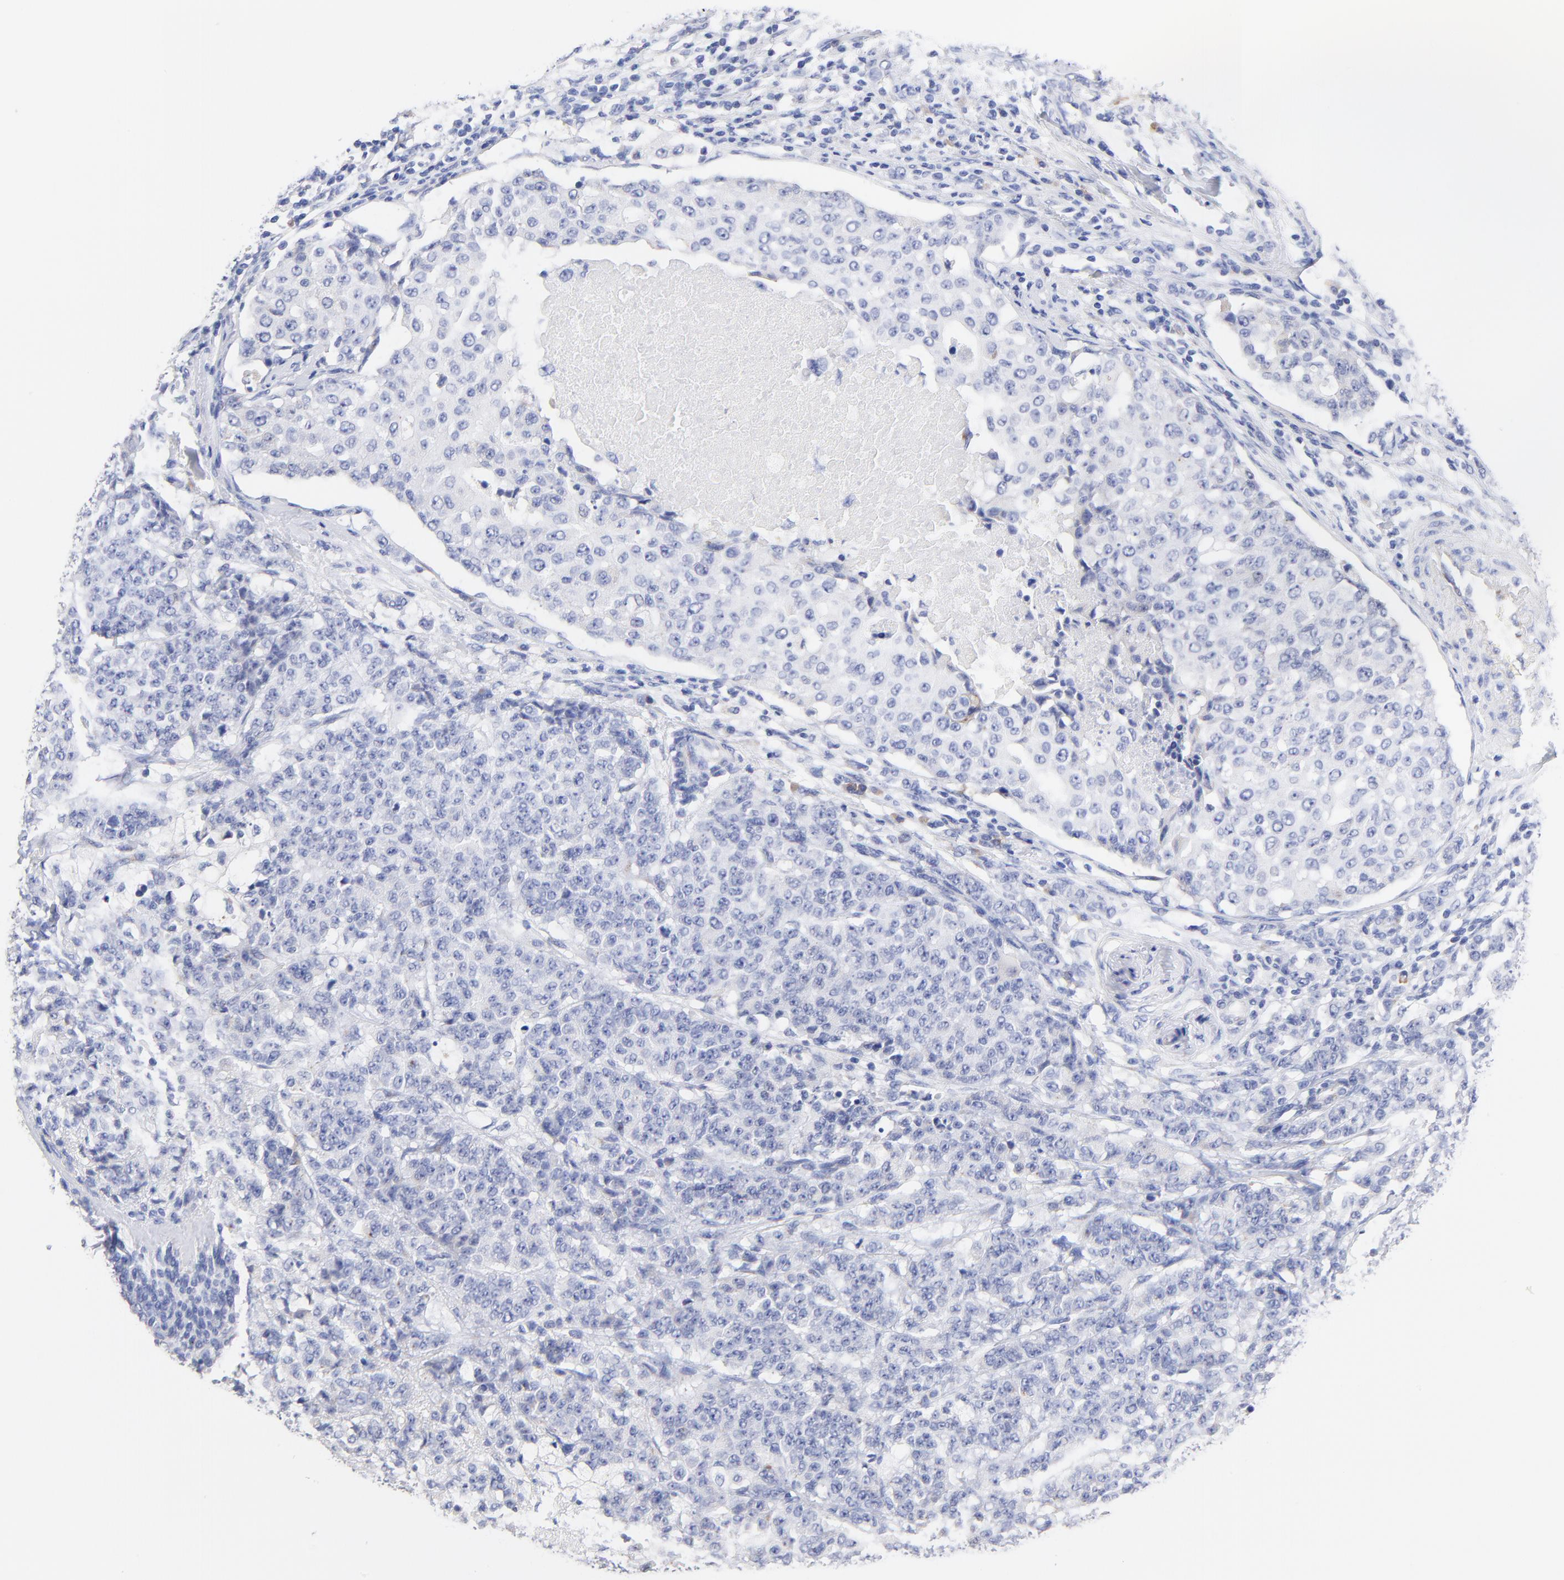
{"staining": {"intensity": "negative", "quantity": "none", "location": "none"}, "tissue": "breast cancer", "cell_type": "Tumor cells", "image_type": "cancer", "snomed": [{"axis": "morphology", "description": "Duct carcinoma"}, {"axis": "topography", "description": "Breast"}], "caption": "Breast intraductal carcinoma was stained to show a protein in brown. There is no significant expression in tumor cells.", "gene": "LAX1", "patient": {"sex": "female", "age": 40}}